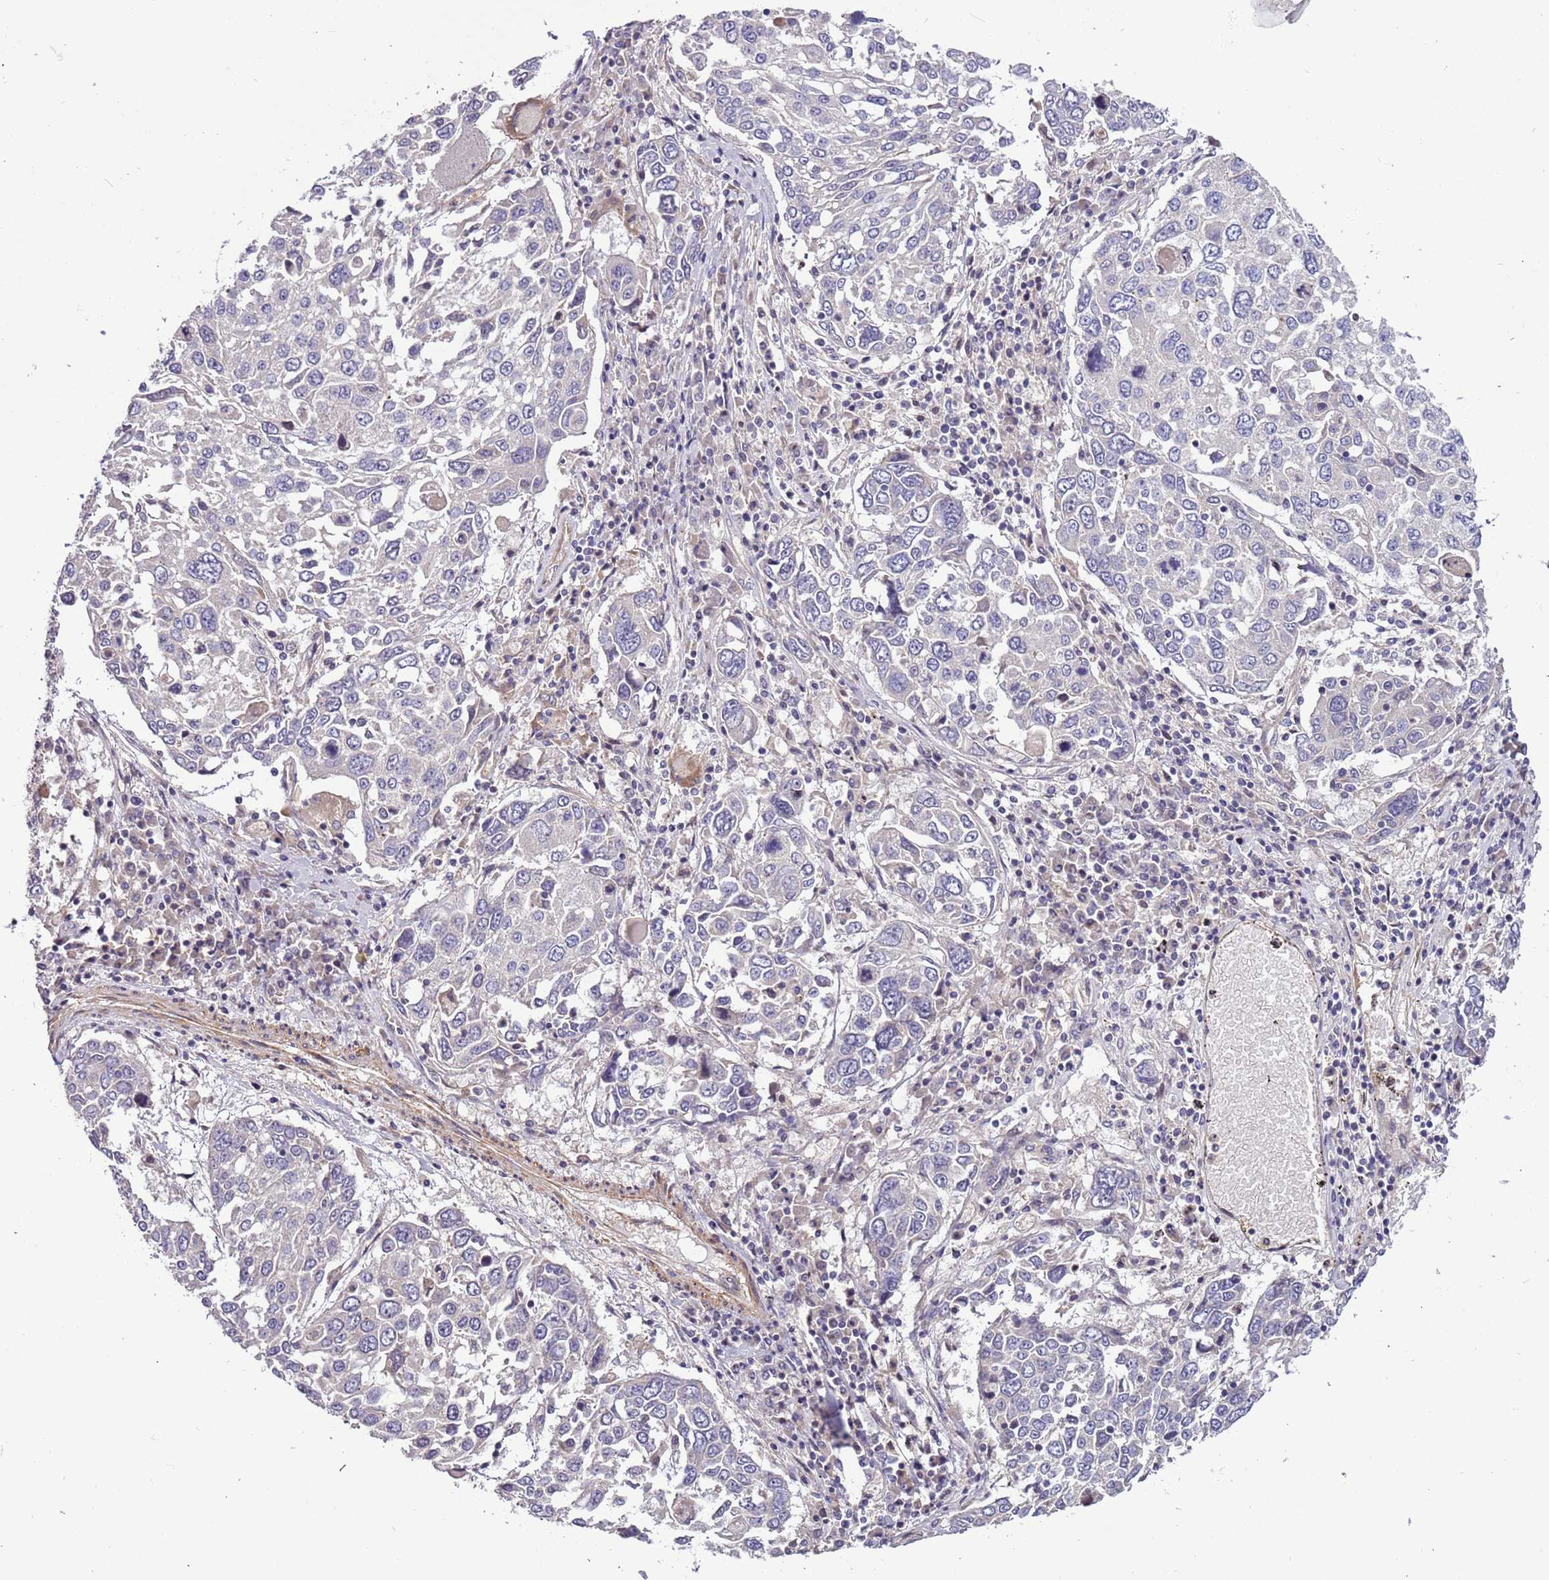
{"staining": {"intensity": "negative", "quantity": "none", "location": "none"}, "tissue": "lung cancer", "cell_type": "Tumor cells", "image_type": "cancer", "snomed": [{"axis": "morphology", "description": "Squamous cell carcinoma, NOS"}, {"axis": "topography", "description": "Lung"}], "caption": "Immunohistochemistry (IHC) histopathology image of neoplastic tissue: lung cancer stained with DAB (3,3'-diaminobenzidine) reveals no significant protein positivity in tumor cells.", "gene": "LAMB4", "patient": {"sex": "male", "age": 65}}